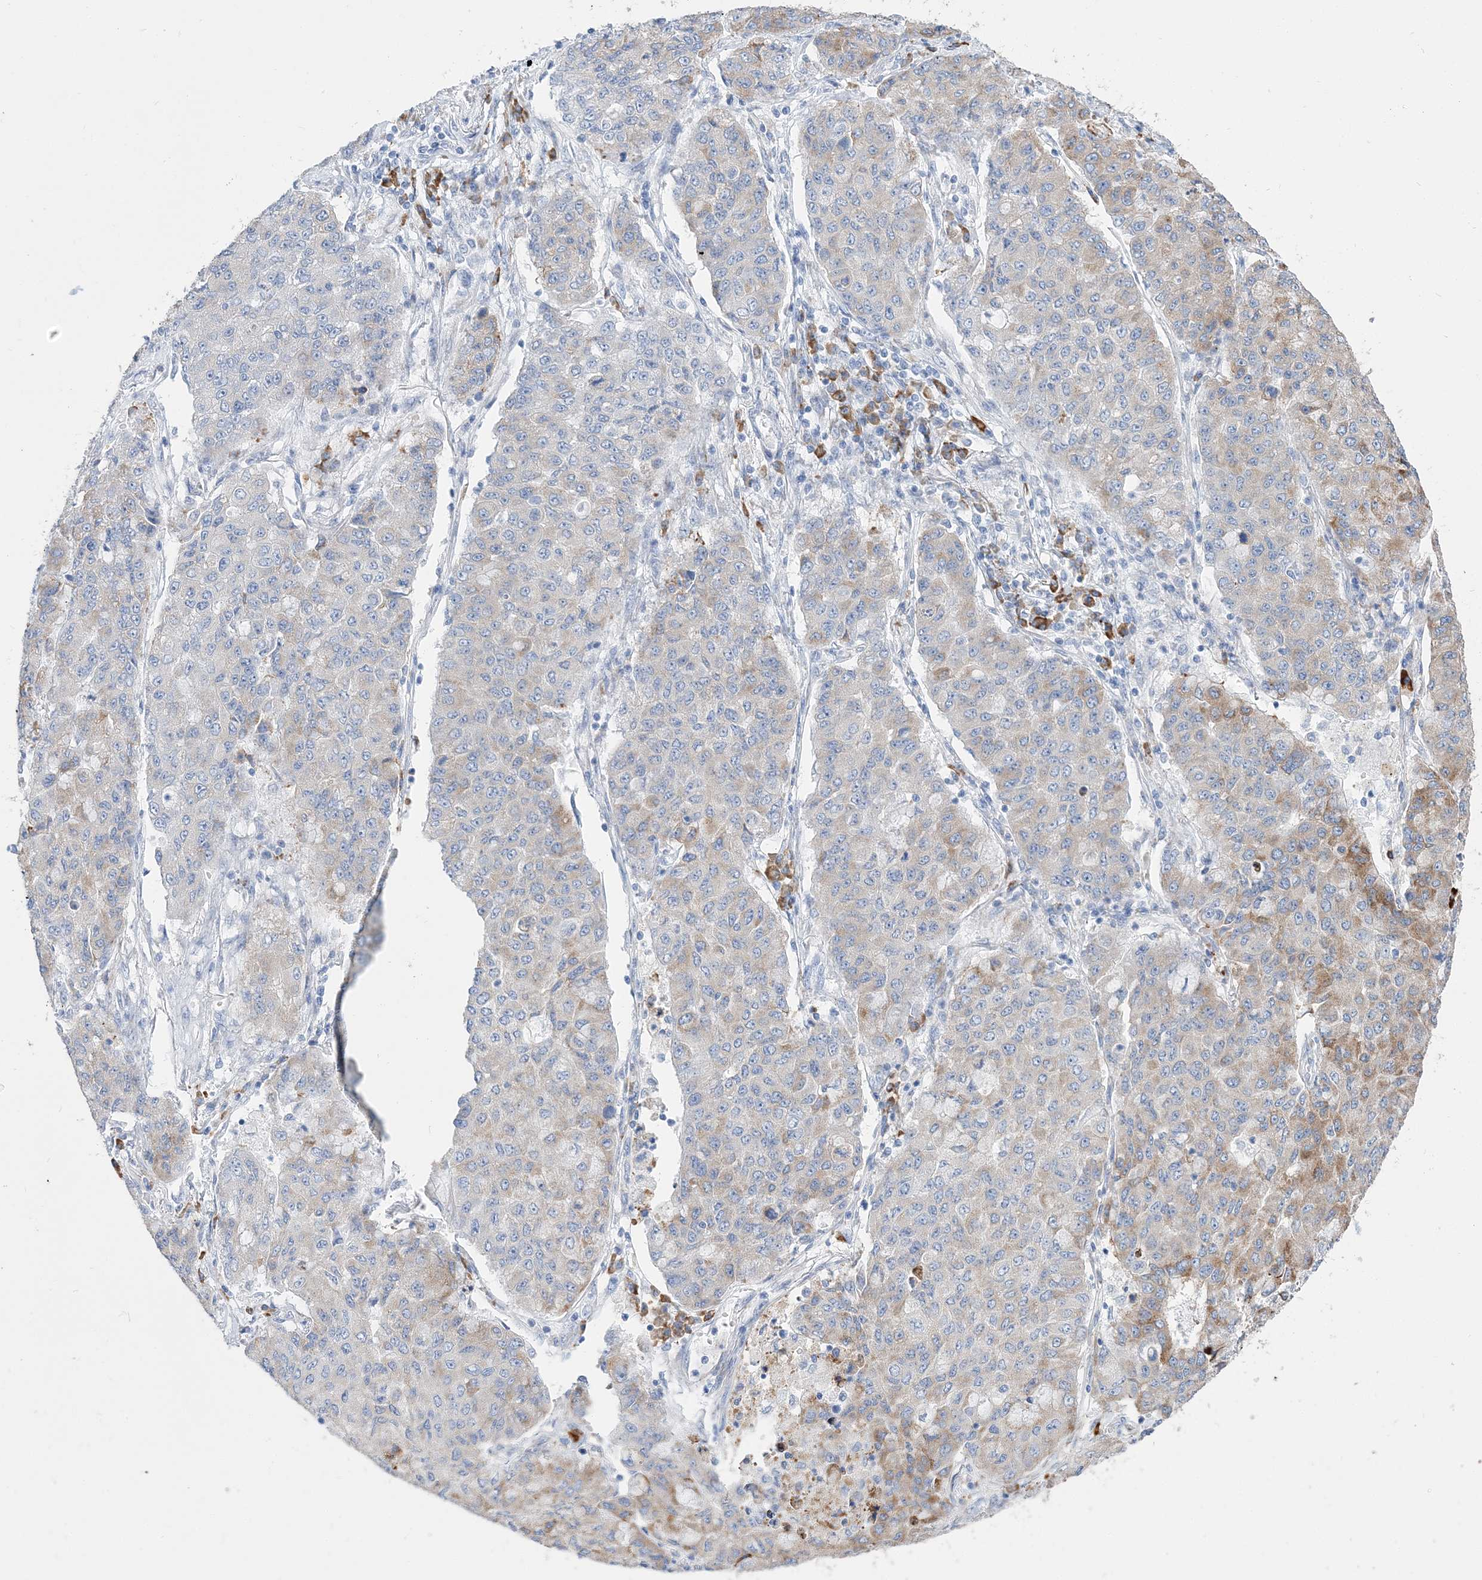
{"staining": {"intensity": "moderate", "quantity": "<25%", "location": "cytoplasmic/membranous"}, "tissue": "lung cancer", "cell_type": "Tumor cells", "image_type": "cancer", "snomed": [{"axis": "morphology", "description": "Squamous cell carcinoma, NOS"}, {"axis": "topography", "description": "Lung"}], "caption": "Moderate cytoplasmic/membranous staining for a protein is appreciated in approximately <25% of tumor cells of lung squamous cell carcinoma using IHC.", "gene": "TSPYL6", "patient": {"sex": "male", "age": 74}}